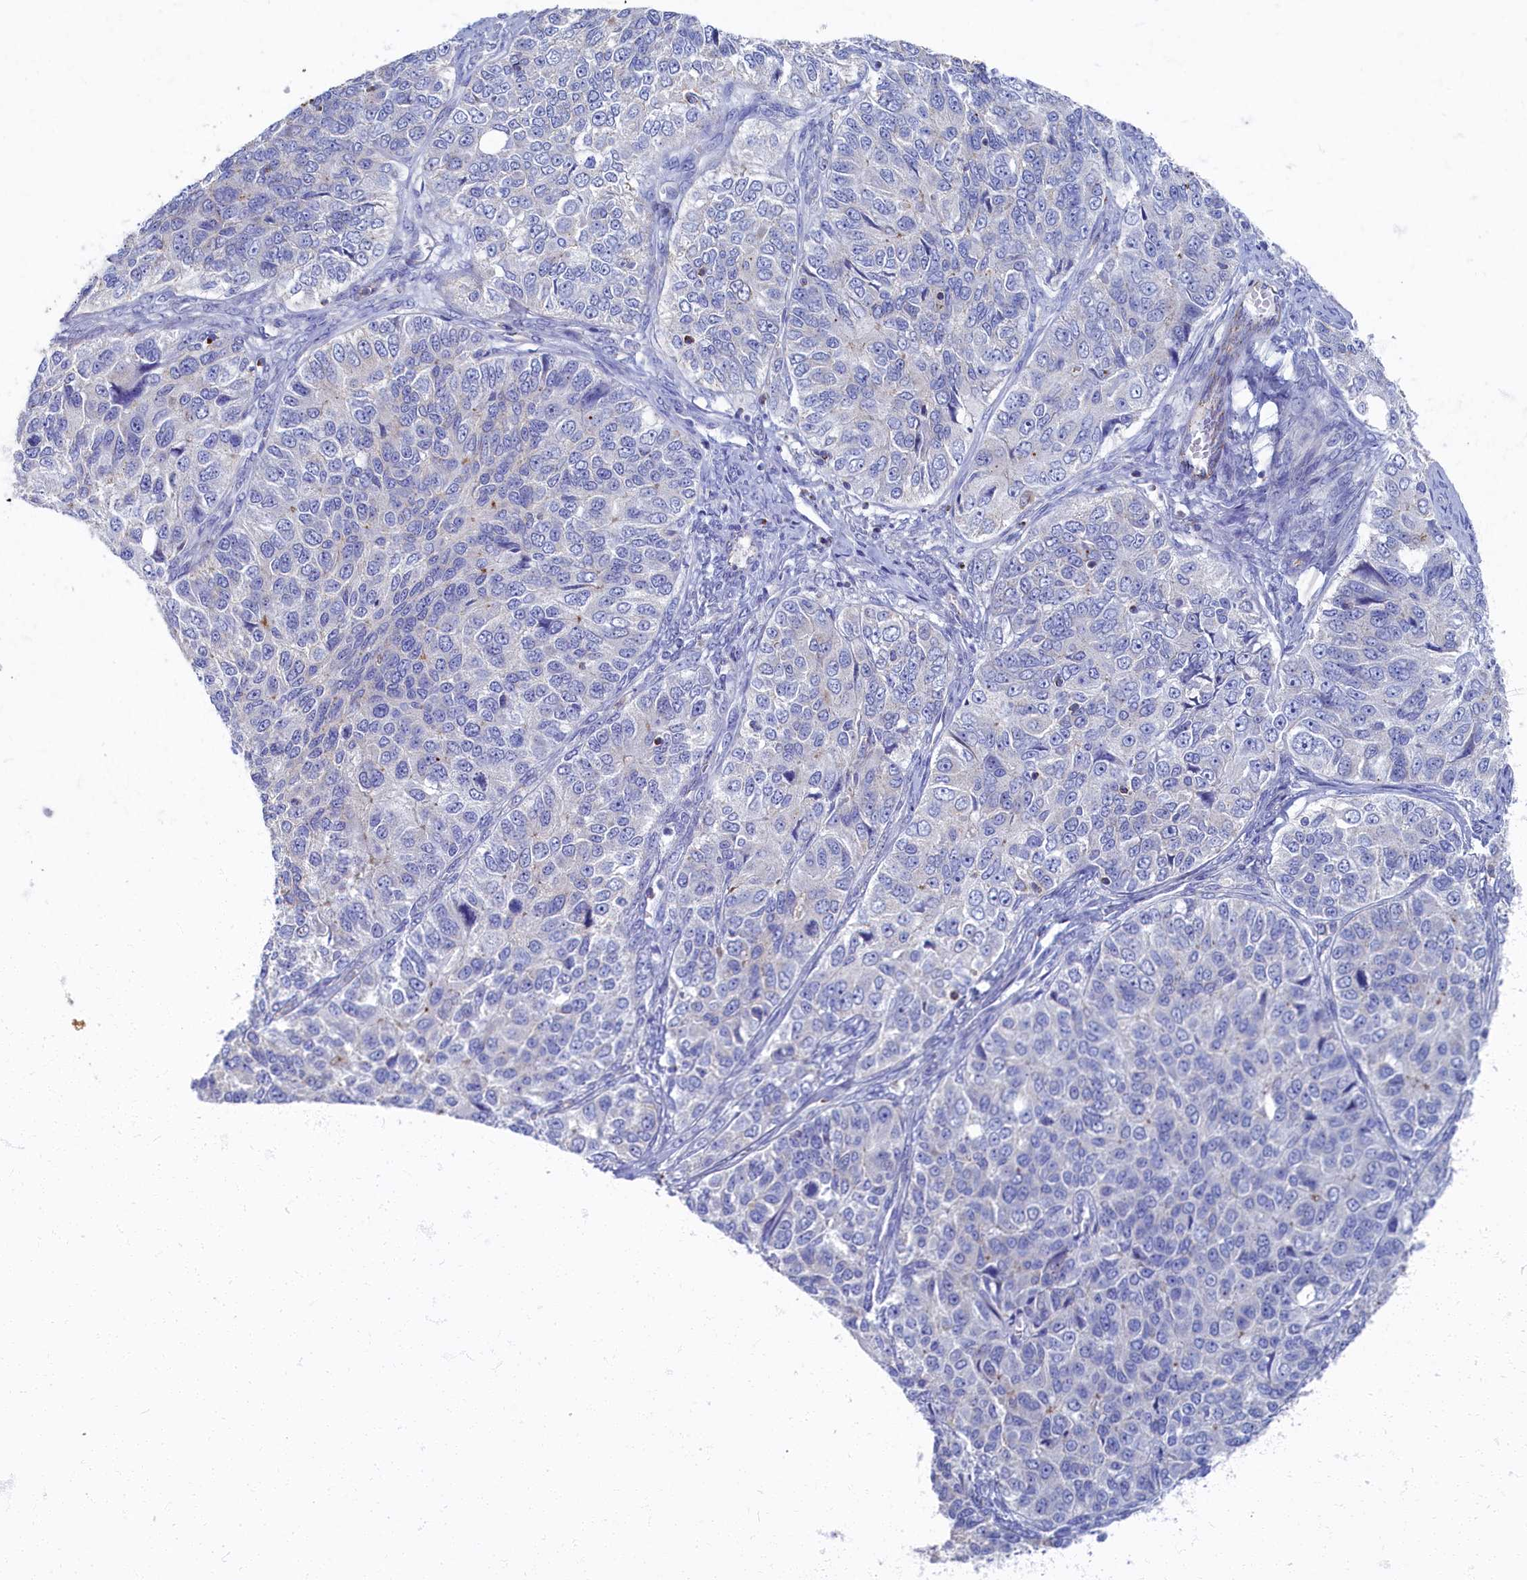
{"staining": {"intensity": "negative", "quantity": "none", "location": "none"}, "tissue": "ovarian cancer", "cell_type": "Tumor cells", "image_type": "cancer", "snomed": [{"axis": "morphology", "description": "Carcinoma, endometroid"}, {"axis": "topography", "description": "Ovary"}], "caption": "There is no significant staining in tumor cells of endometroid carcinoma (ovarian). (IHC, brightfield microscopy, high magnification).", "gene": "OCIAD2", "patient": {"sex": "female", "age": 51}}